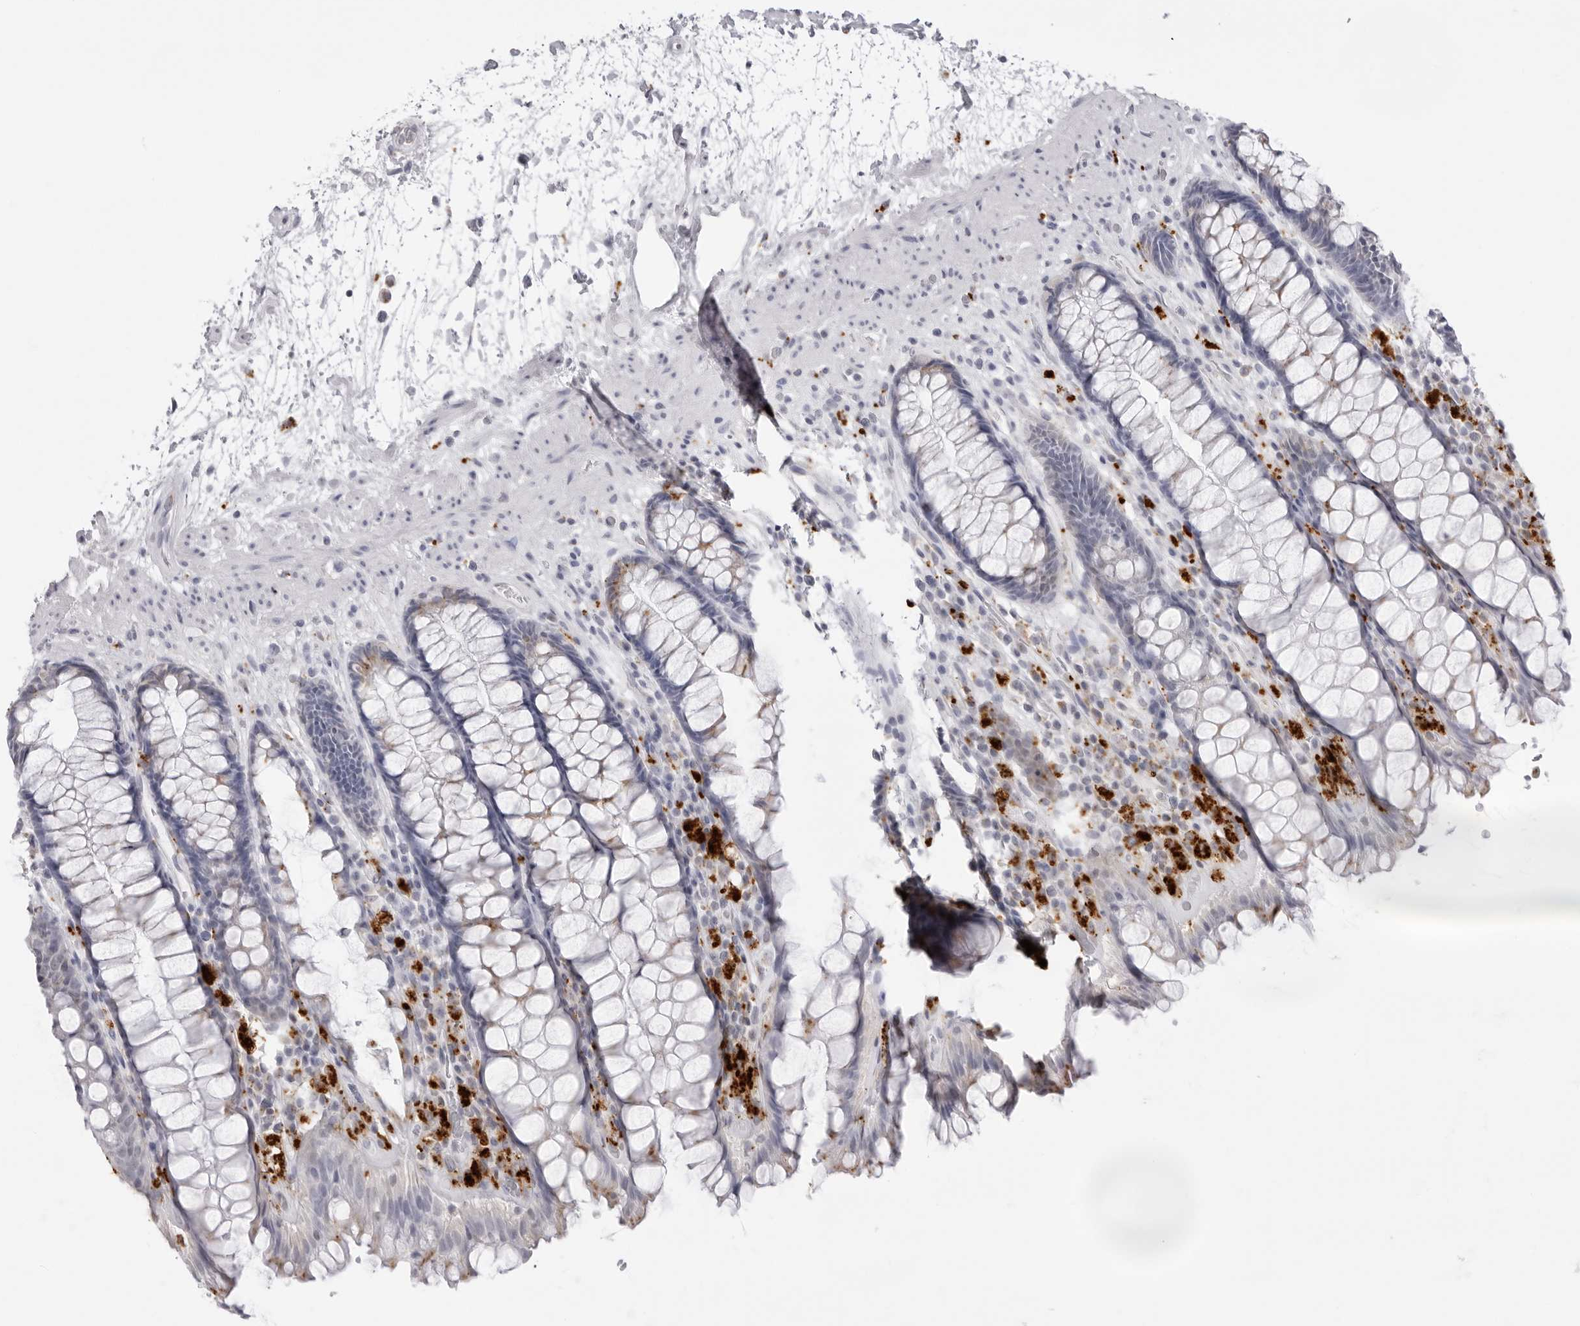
{"staining": {"intensity": "moderate", "quantity": "<25%", "location": "cytoplasmic/membranous"}, "tissue": "rectum", "cell_type": "Glandular cells", "image_type": "normal", "snomed": [{"axis": "morphology", "description": "Normal tissue, NOS"}, {"axis": "topography", "description": "Rectum"}], "caption": "Protein staining of benign rectum reveals moderate cytoplasmic/membranous staining in about <25% of glandular cells.", "gene": "IL25", "patient": {"sex": "male", "age": 64}}